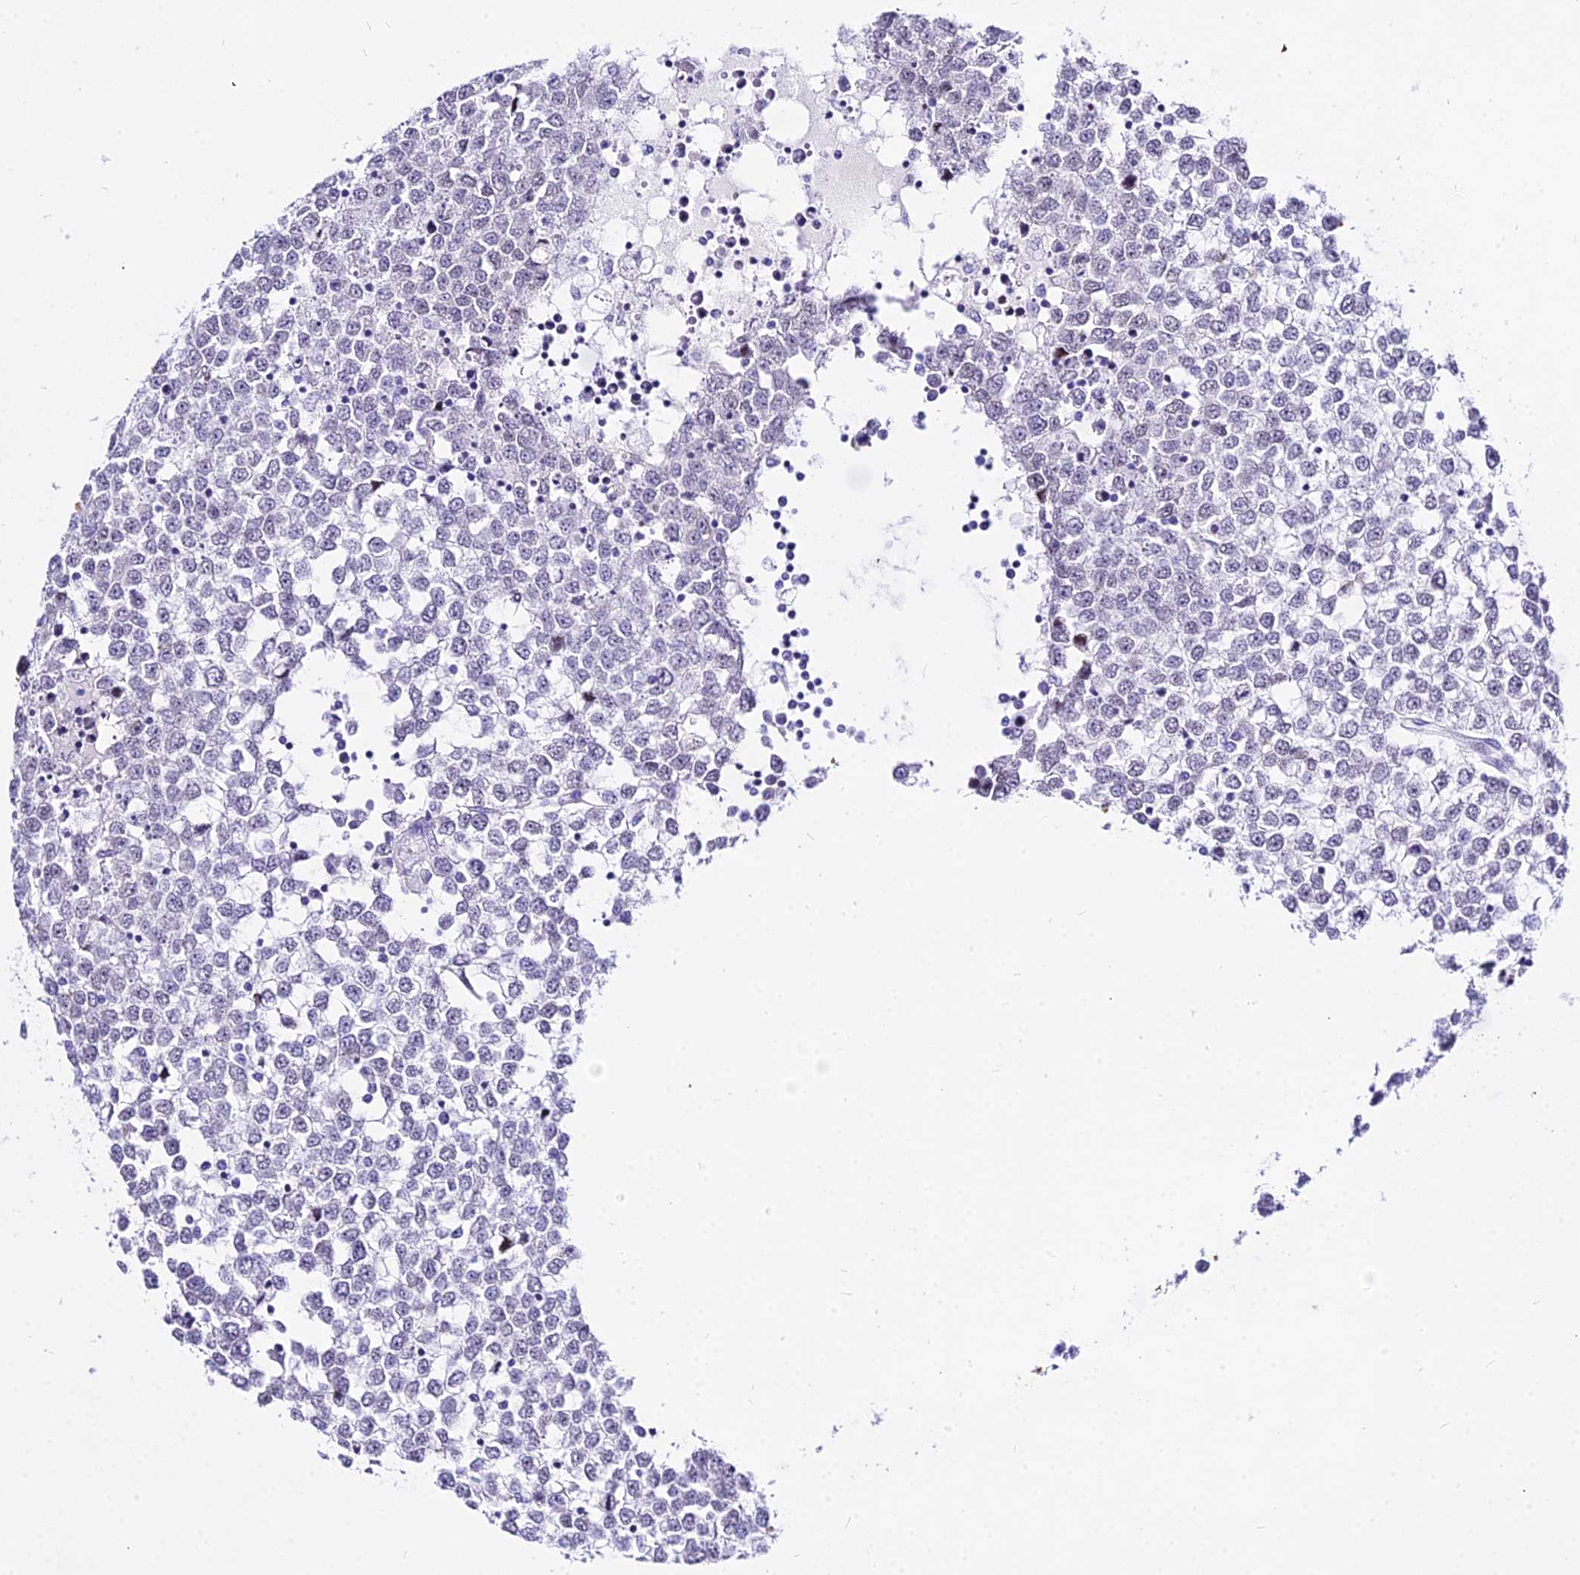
{"staining": {"intensity": "negative", "quantity": "none", "location": "none"}, "tissue": "testis cancer", "cell_type": "Tumor cells", "image_type": "cancer", "snomed": [{"axis": "morphology", "description": "Seminoma, NOS"}, {"axis": "topography", "description": "Testis"}], "caption": "Protein analysis of seminoma (testis) displays no significant positivity in tumor cells.", "gene": "CARD18", "patient": {"sex": "male", "age": 65}}